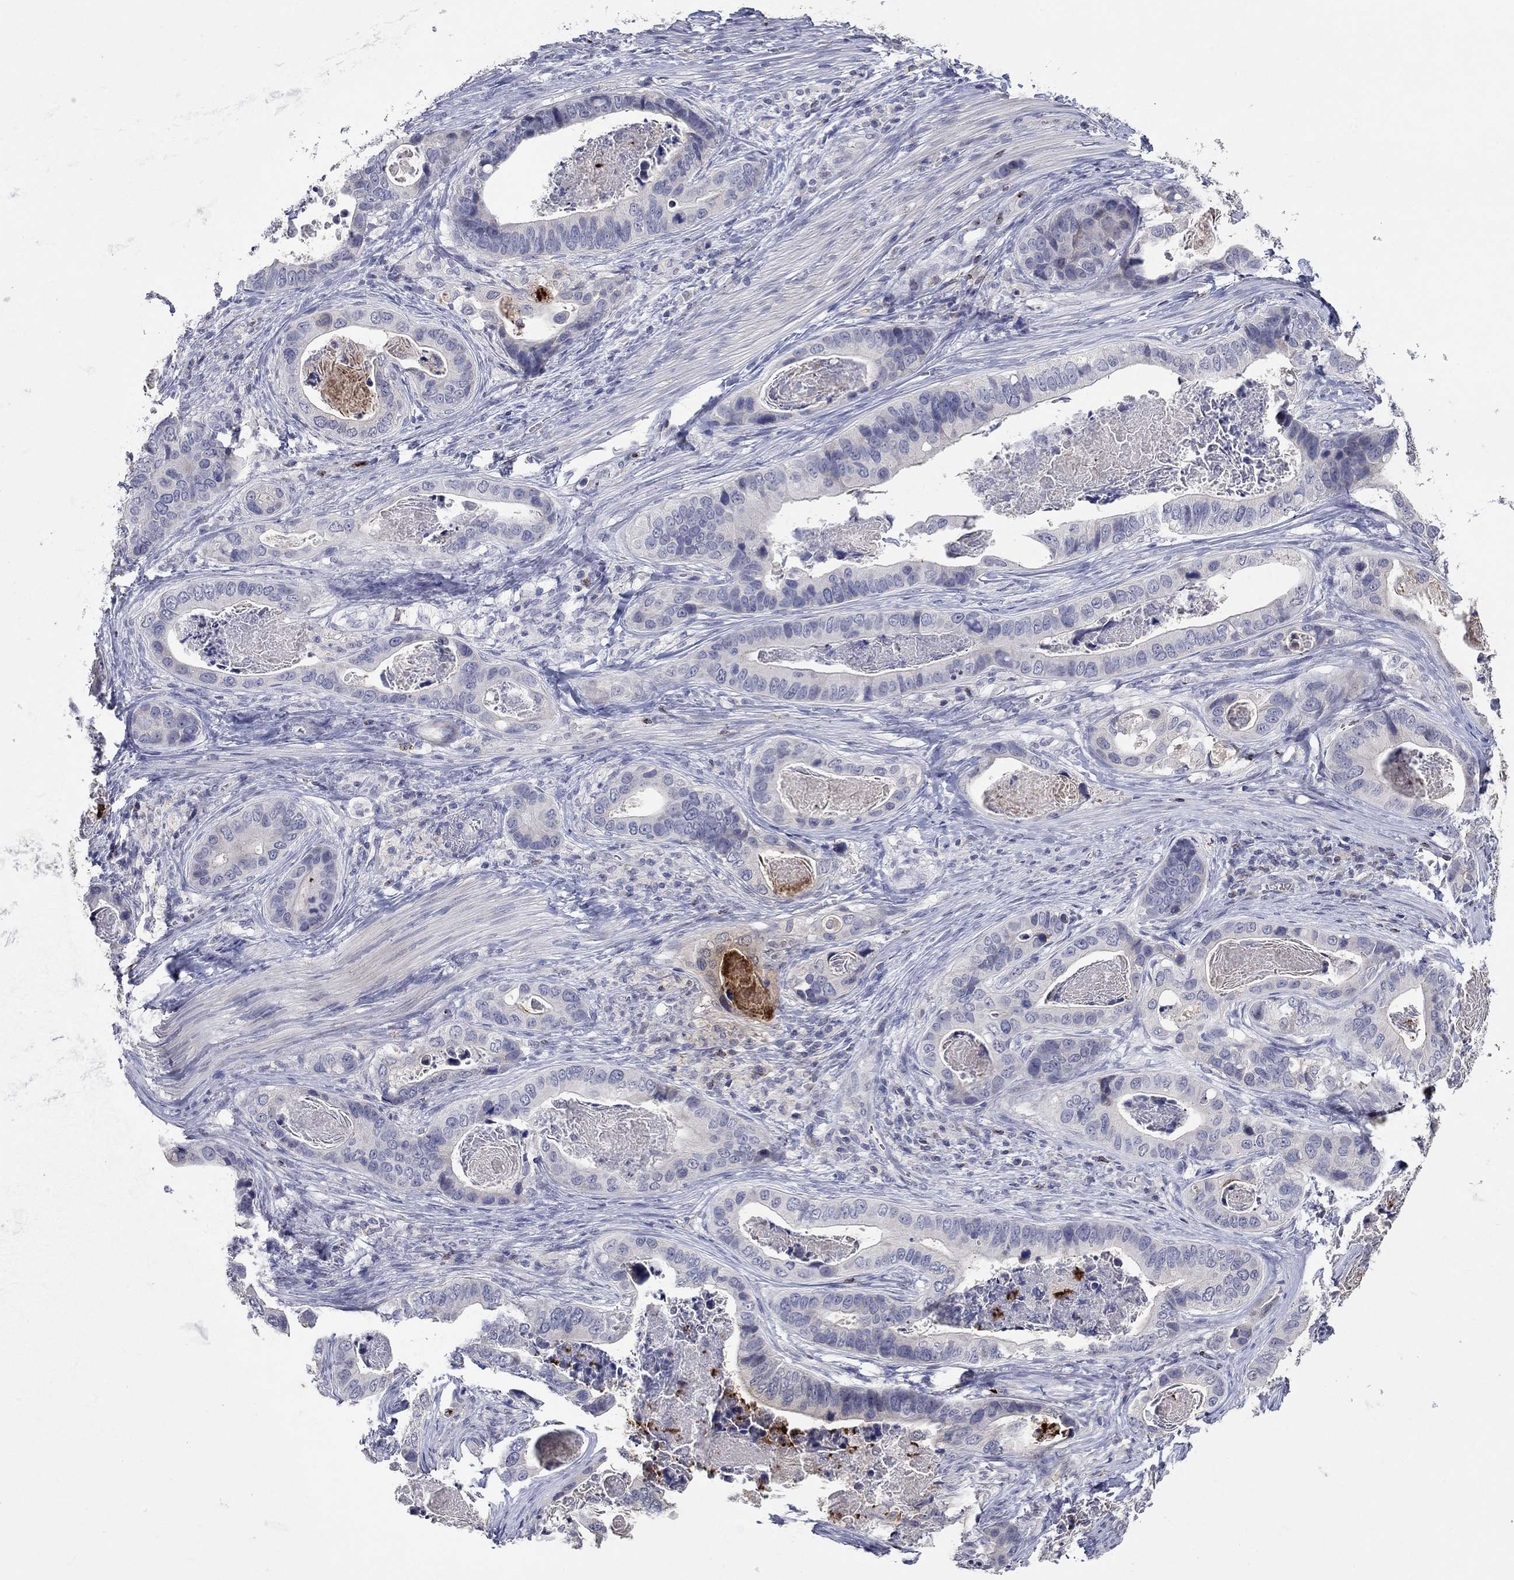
{"staining": {"intensity": "negative", "quantity": "none", "location": "none"}, "tissue": "stomach cancer", "cell_type": "Tumor cells", "image_type": "cancer", "snomed": [{"axis": "morphology", "description": "Adenocarcinoma, NOS"}, {"axis": "topography", "description": "Stomach"}], "caption": "Immunohistochemistry (IHC) photomicrograph of stomach cancer (adenocarcinoma) stained for a protein (brown), which reveals no expression in tumor cells.", "gene": "CCL5", "patient": {"sex": "male", "age": 84}}